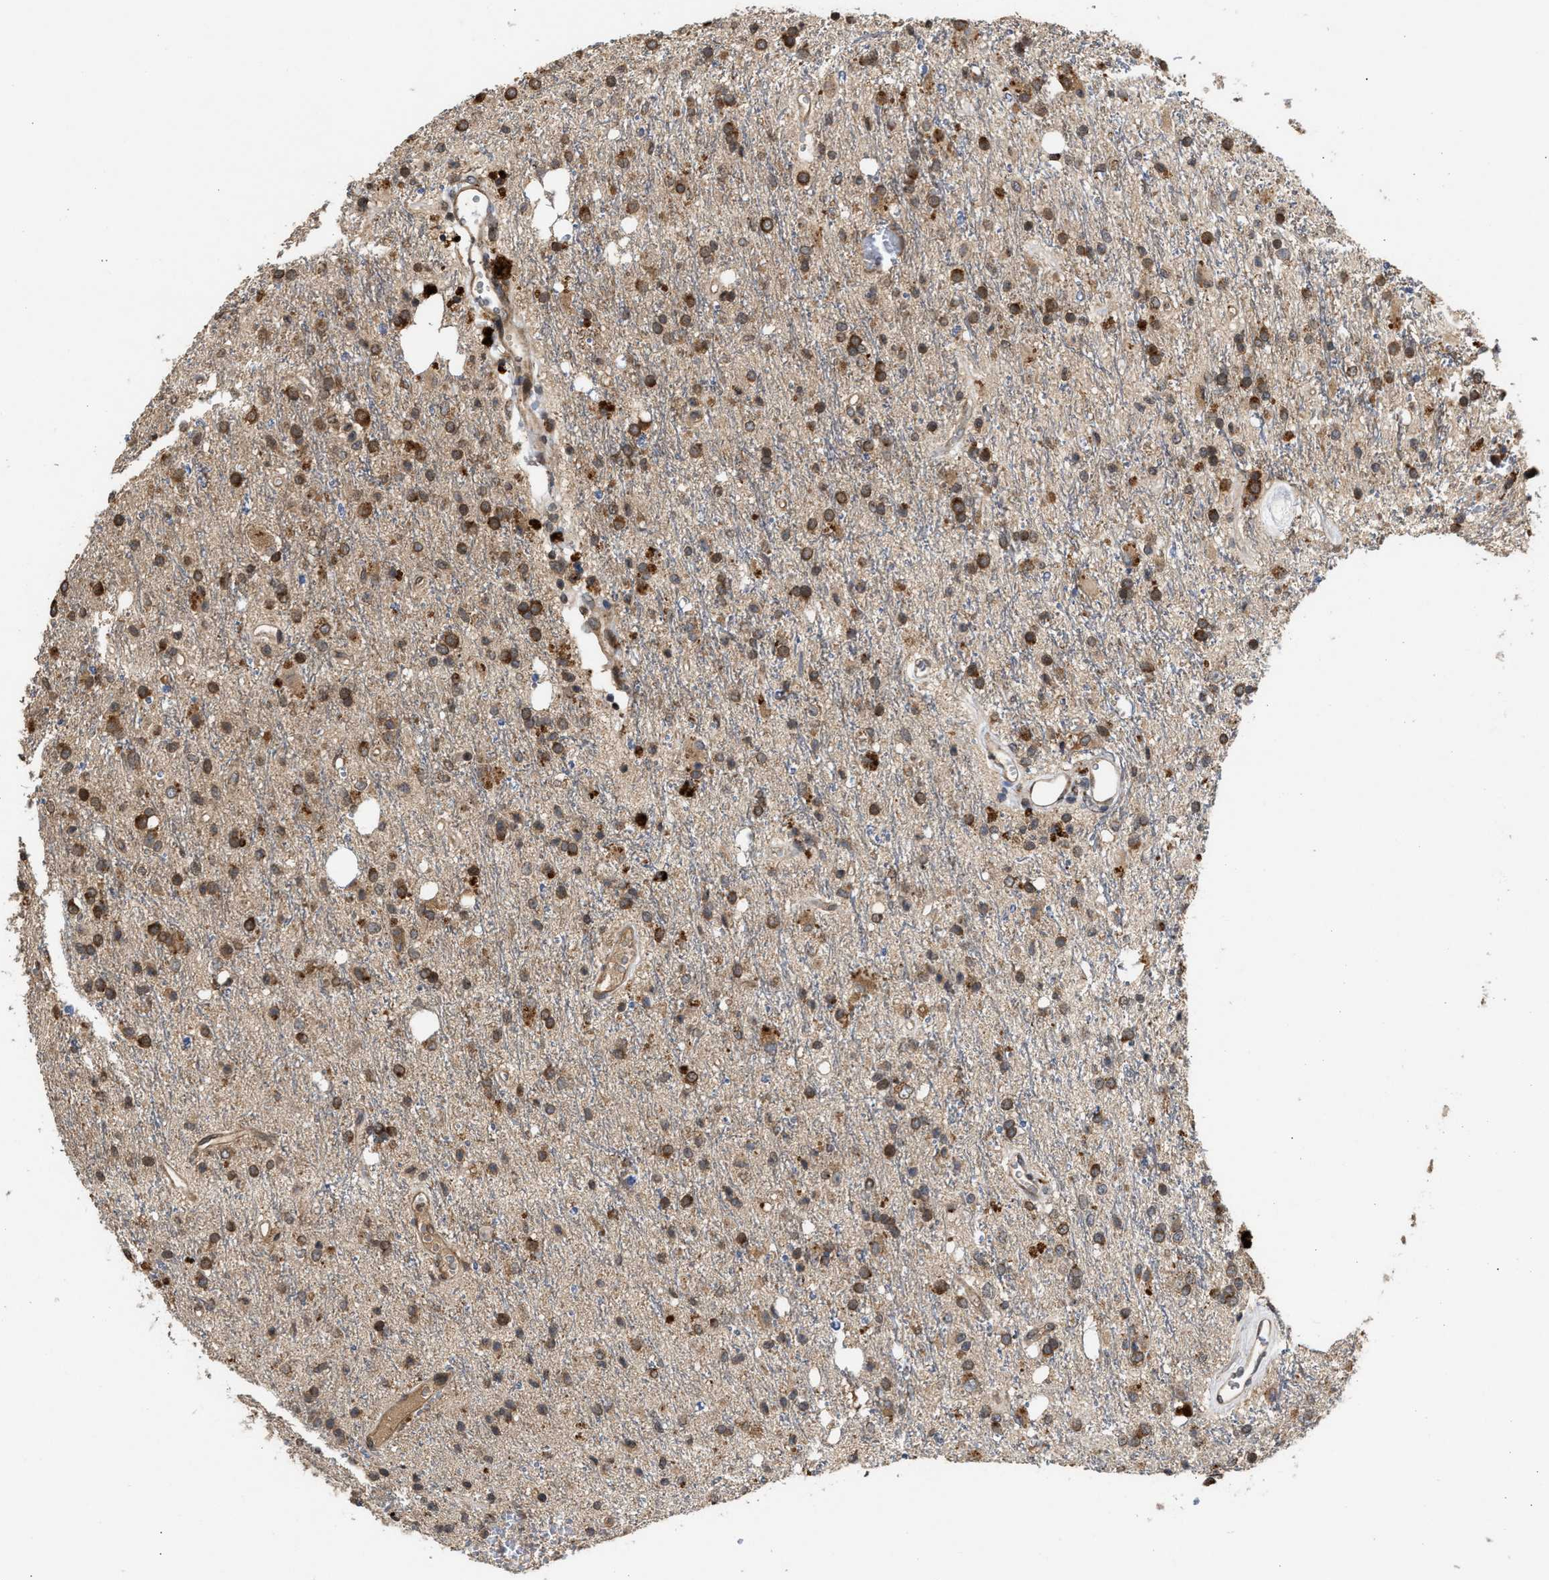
{"staining": {"intensity": "moderate", "quantity": ">75%", "location": "cytoplasmic/membranous"}, "tissue": "glioma", "cell_type": "Tumor cells", "image_type": "cancer", "snomed": [{"axis": "morphology", "description": "Glioma, malignant, High grade"}, {"axis": "topography", "description": "Brain"}], "caption": "Immunohistochemical staining of human malignant glioma (high-grade) exhibits medium levels of moderate cytoplasmic/membranous expression in approximately >75% of tumor cells.", "gene": "SAR1A", "patient": {"sex": "male", "age": 47}}